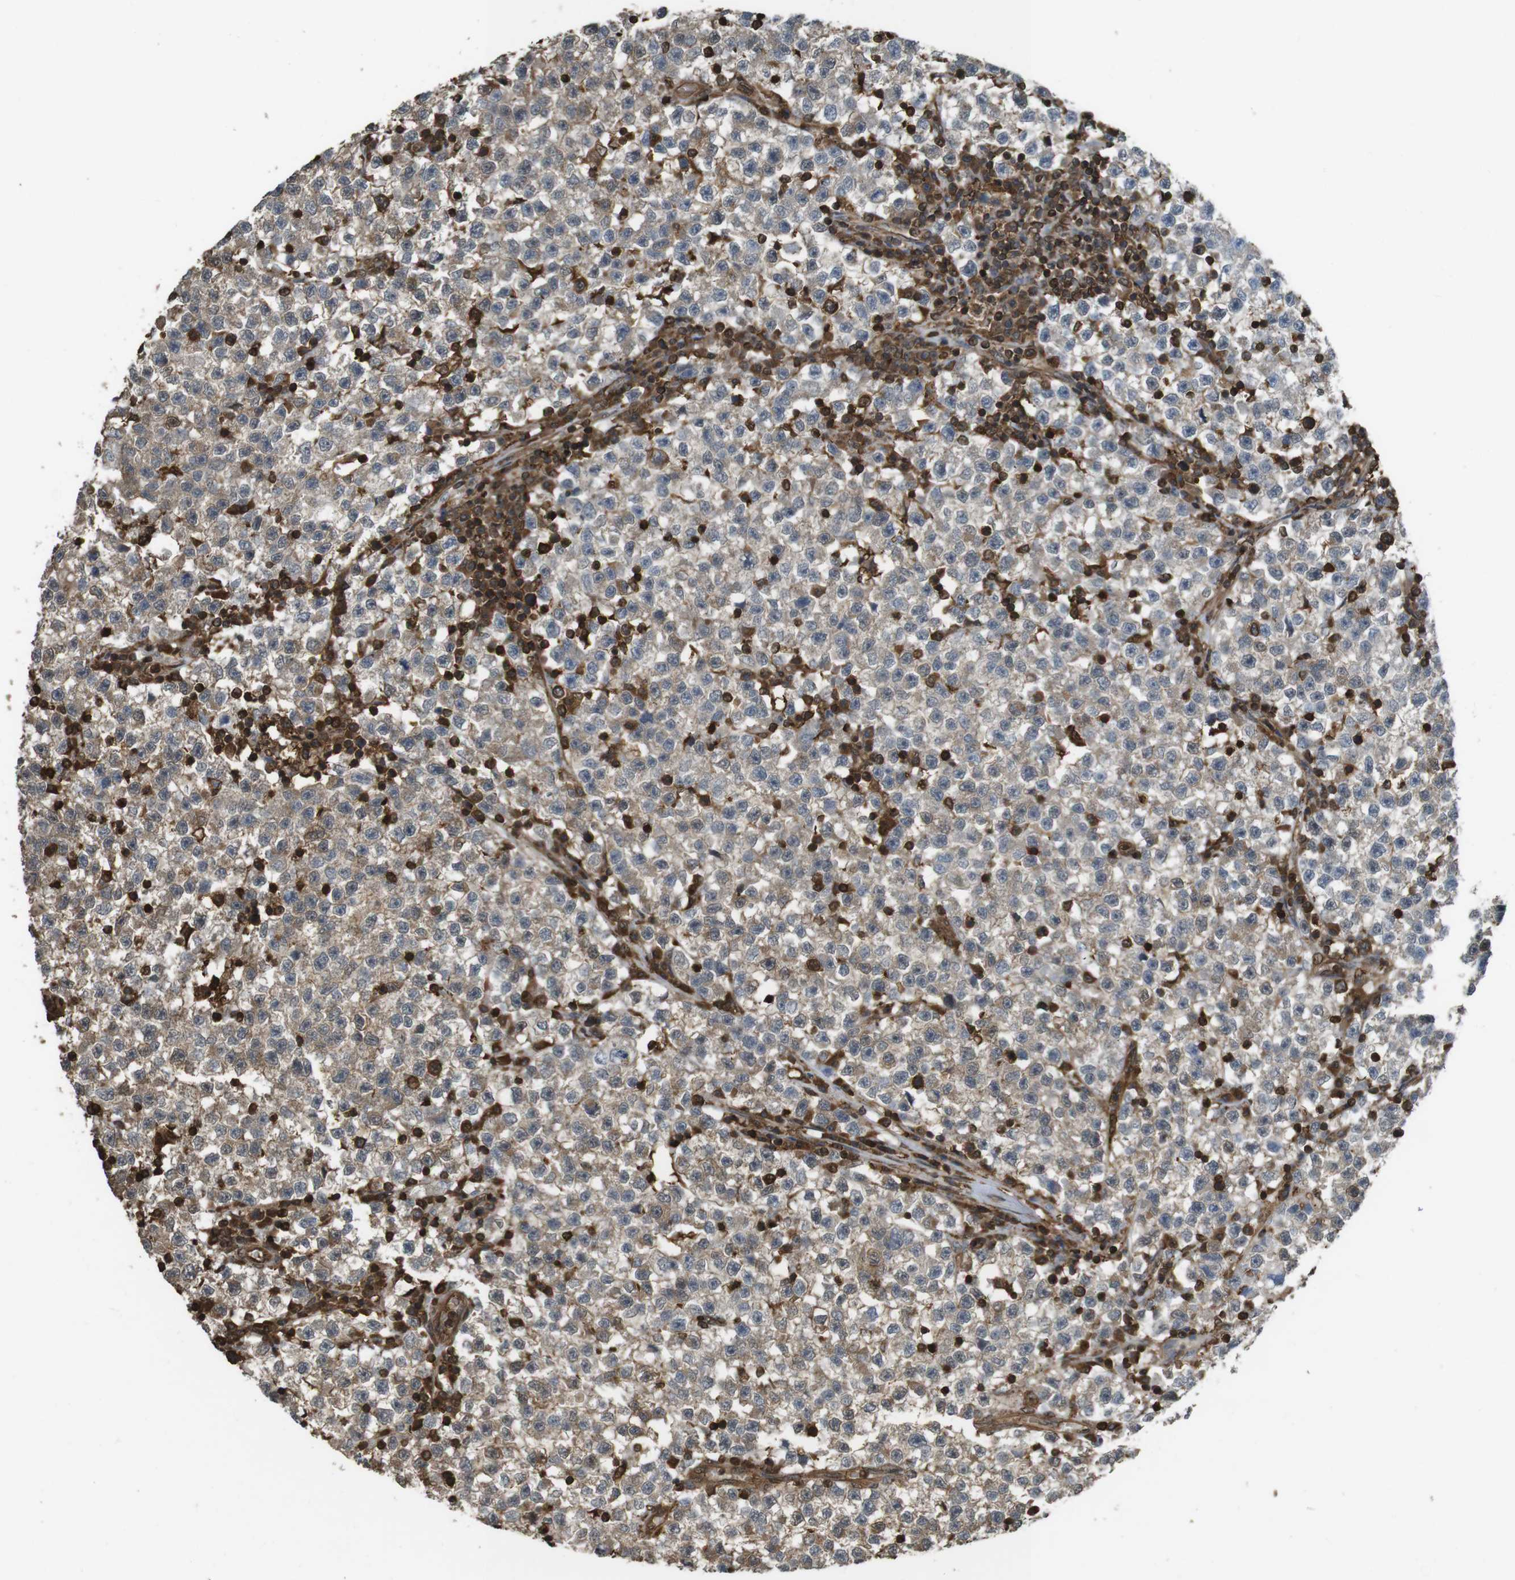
{"staining": {"intensity": "moderate", "quantity": ">75%", "location": "cytoplasmic/membranous"}, "tissue": "testis cancer", "cell_type": "Tumor cells", "image_type": "cancer", "snomed": [{"axis": "morphology", "description": "Seminoma, NOS"}, {"axis": "topography", "description": "Testis"}], "caption": "A brown stain labels moderate cytoplasmic/membranous expression of a protein in seminoma (testis) tumor cells.", "gene": "ARHGDIA", "patient": {"sex": "male", "age": 22}}